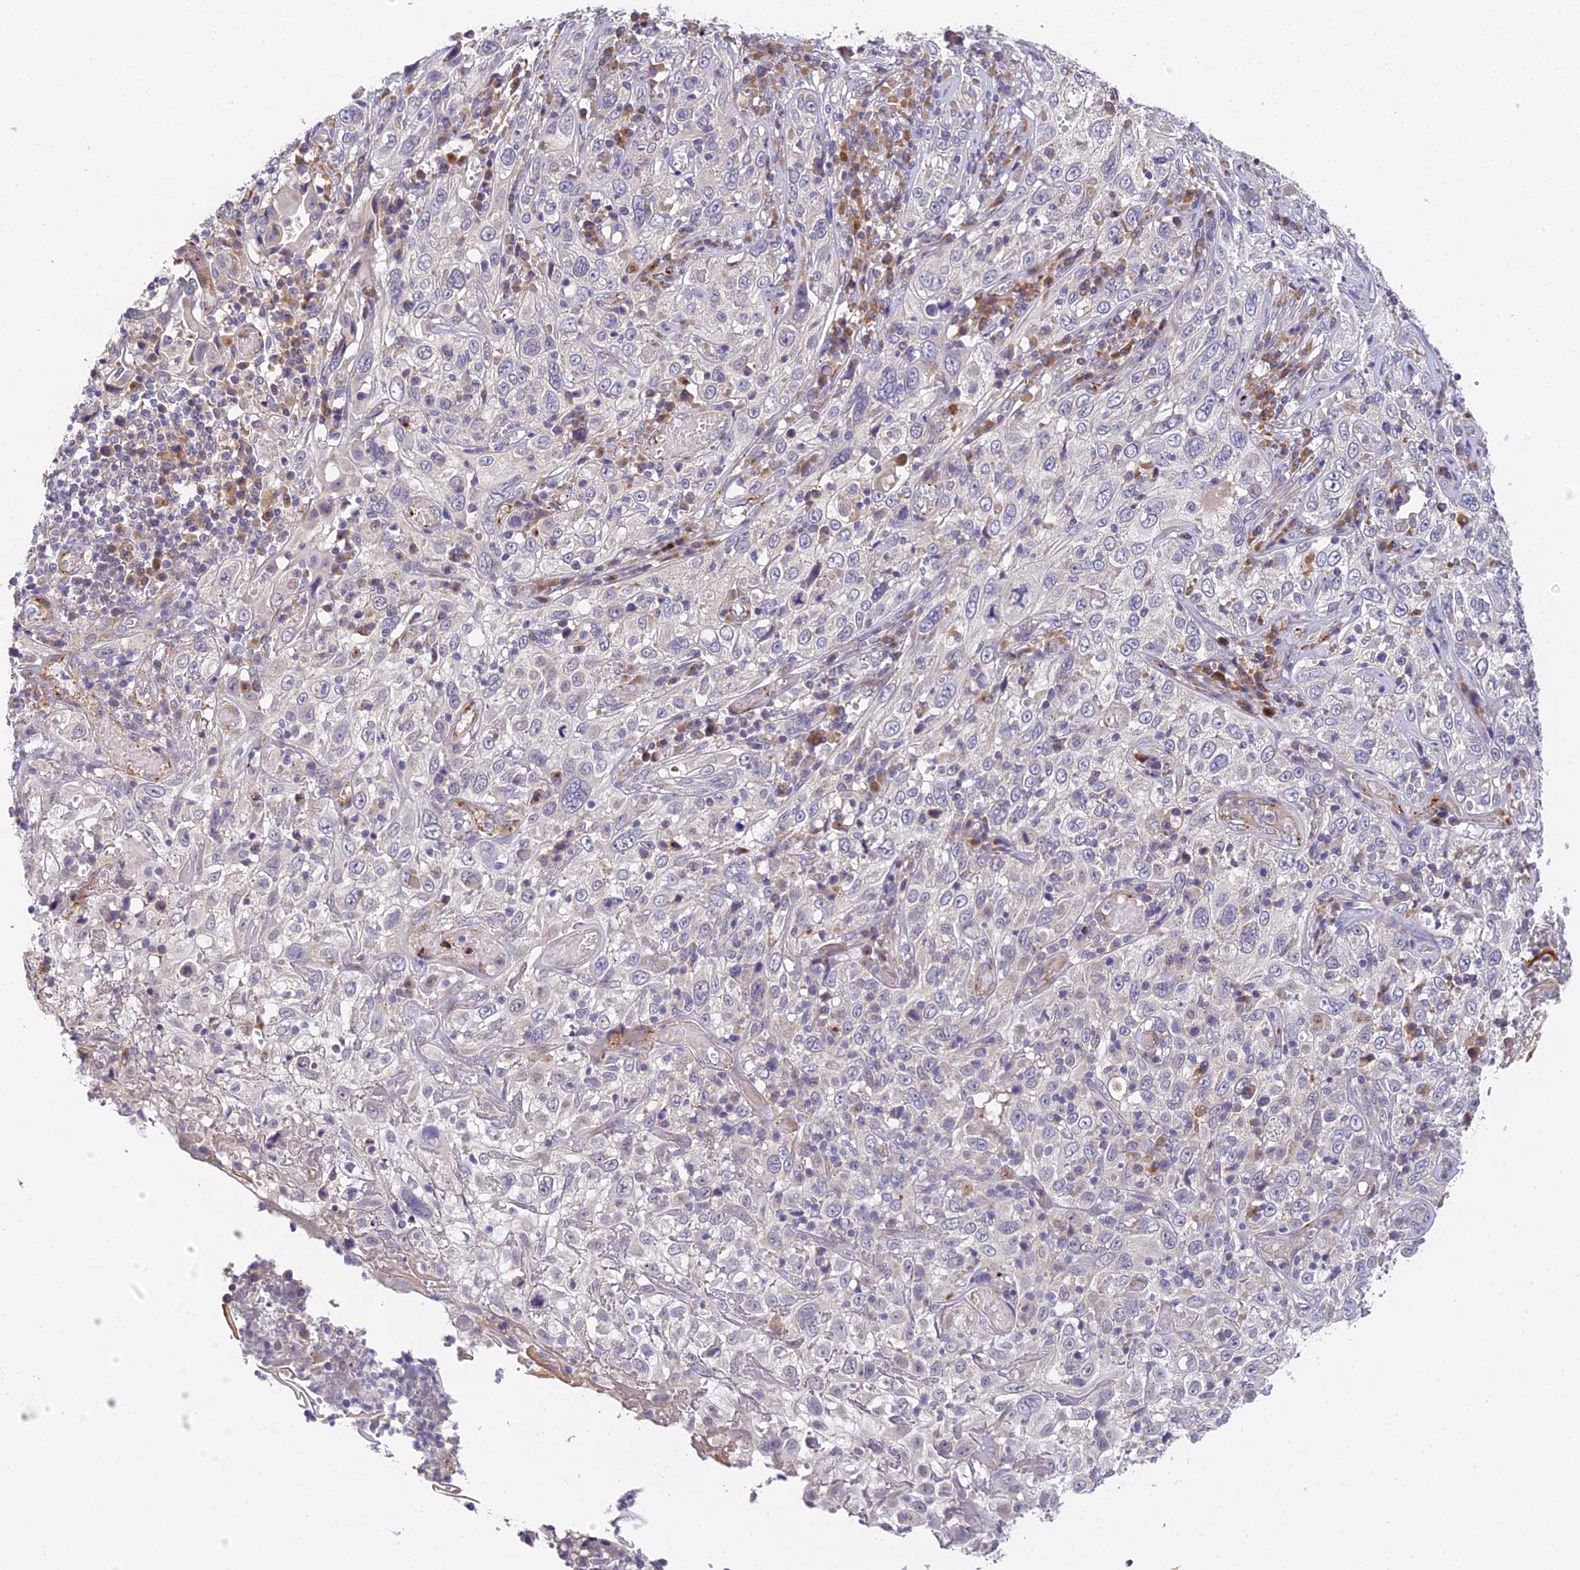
{"staining": {"intensity": "negative", "quantity": "none", "location": "none"}, "tissue": "cervical cancer", "cell_type": "Tumor cells", "image_type": "cancer", "snomed": [{"axis": "morphology", "description": "Squamous cell carcinoma, NOS"}, {"axis": "topography", "description": "Cervix"}], "caption": "An immunohistochemistry micrograph of squamous cell carcinoma (cervical) is shown. There is no staining in tumor cells of squamous cell carcinoma (cervical).", "gene": "DNAAF10", "patient": {"sex": "female", "age": 46}}